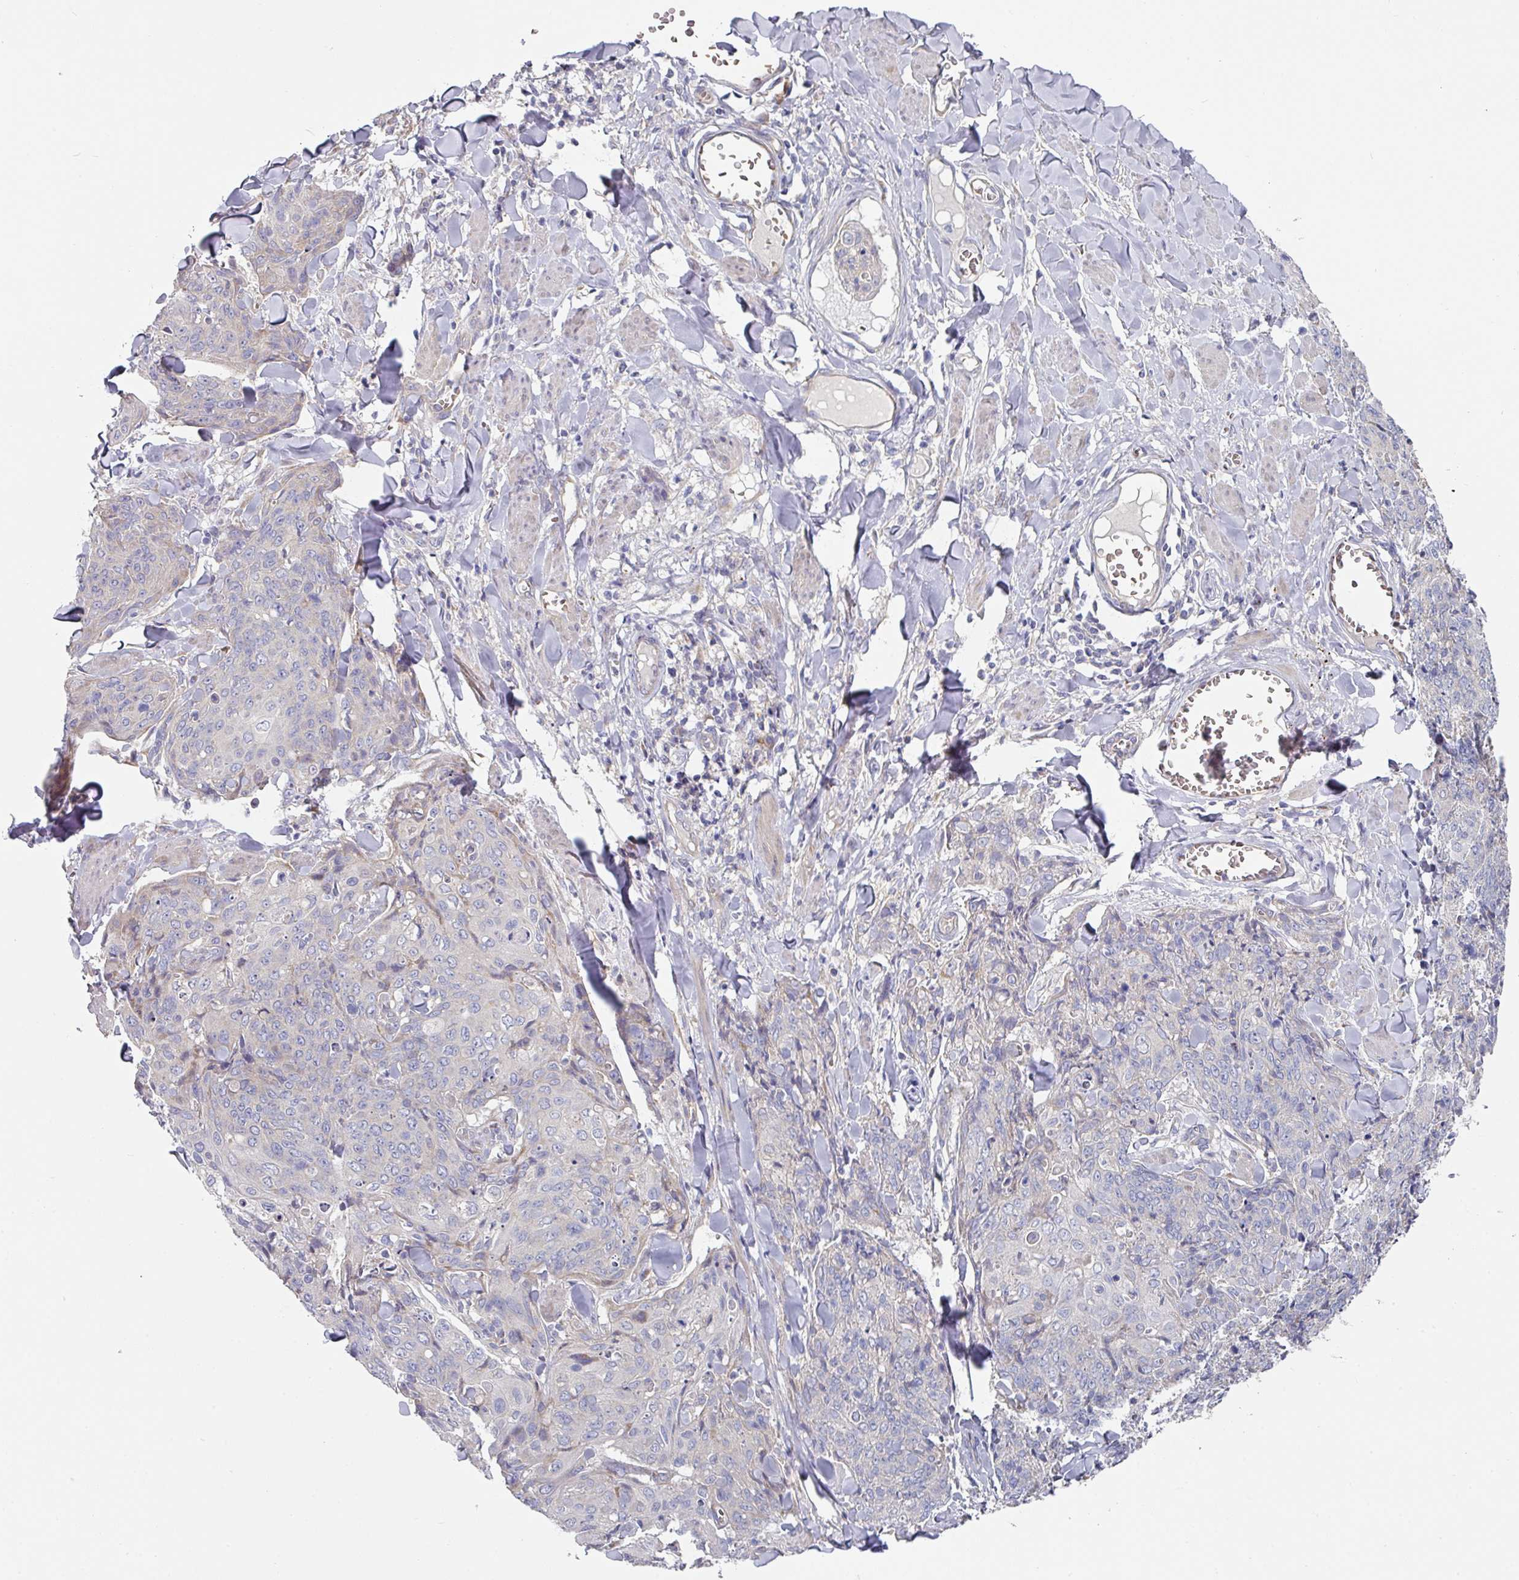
{"staining": {"intensity": "negative", "quantity": "none", "location": "none"}, "tissue": "skin cancer", "cell_type": "Tumor cells", "image_type": "cancer", "snomed": [{"axis": "morphology", "description": "Squamous cell carcinoma, NOS"}, {"axis": "topography", "description": "Skin"}, {"axis": "topography", "description": "Vulva"}], "caption": "Immunohistochemistry of skin squamous cell carcinoma demonstrates no positivity in tumor cells. (Immunohistochemistry (ihc), brightfield microscopy, high magnification).", "gene": "PYROXD2", "patient": {"sex": "female", "age": 85}}